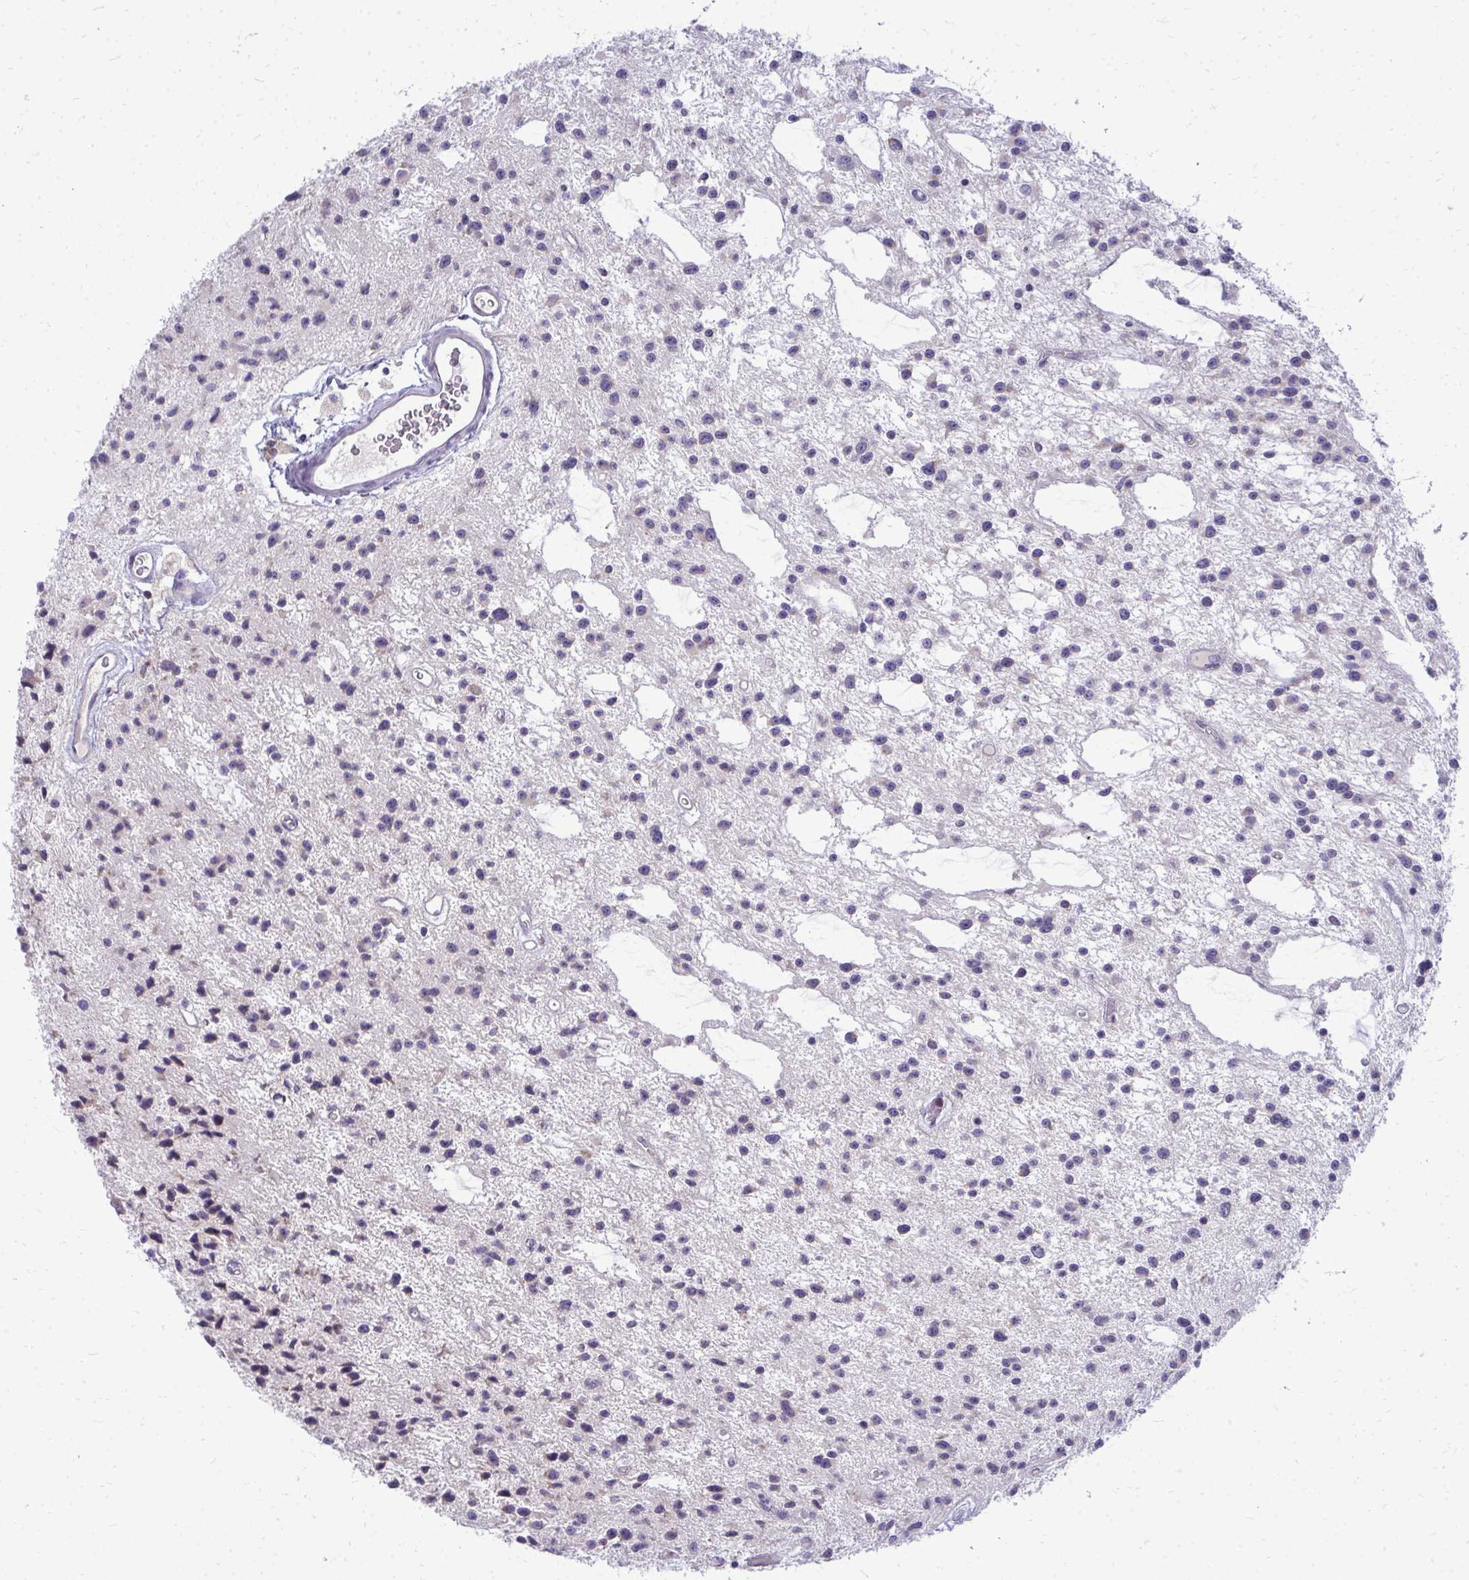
{"staining": {"intensity": "negative", "quantity": "none", "location": "none"}, "tissue": "glioma", "cell_type": "Tumor cells", "image_type": "cancer", "snomed": [{"axis": "morphology", "description": "Glioma, malignant, Low grade"}, {"axis": "topography", "description": "Brain"}], "caption": "This is an immunohistochemistry micrograph of malignant glioma (low-grade). There is no staining in tumor cells.", "gene": "RPLP2", "patient": {"sex": "male", "age": 43}}